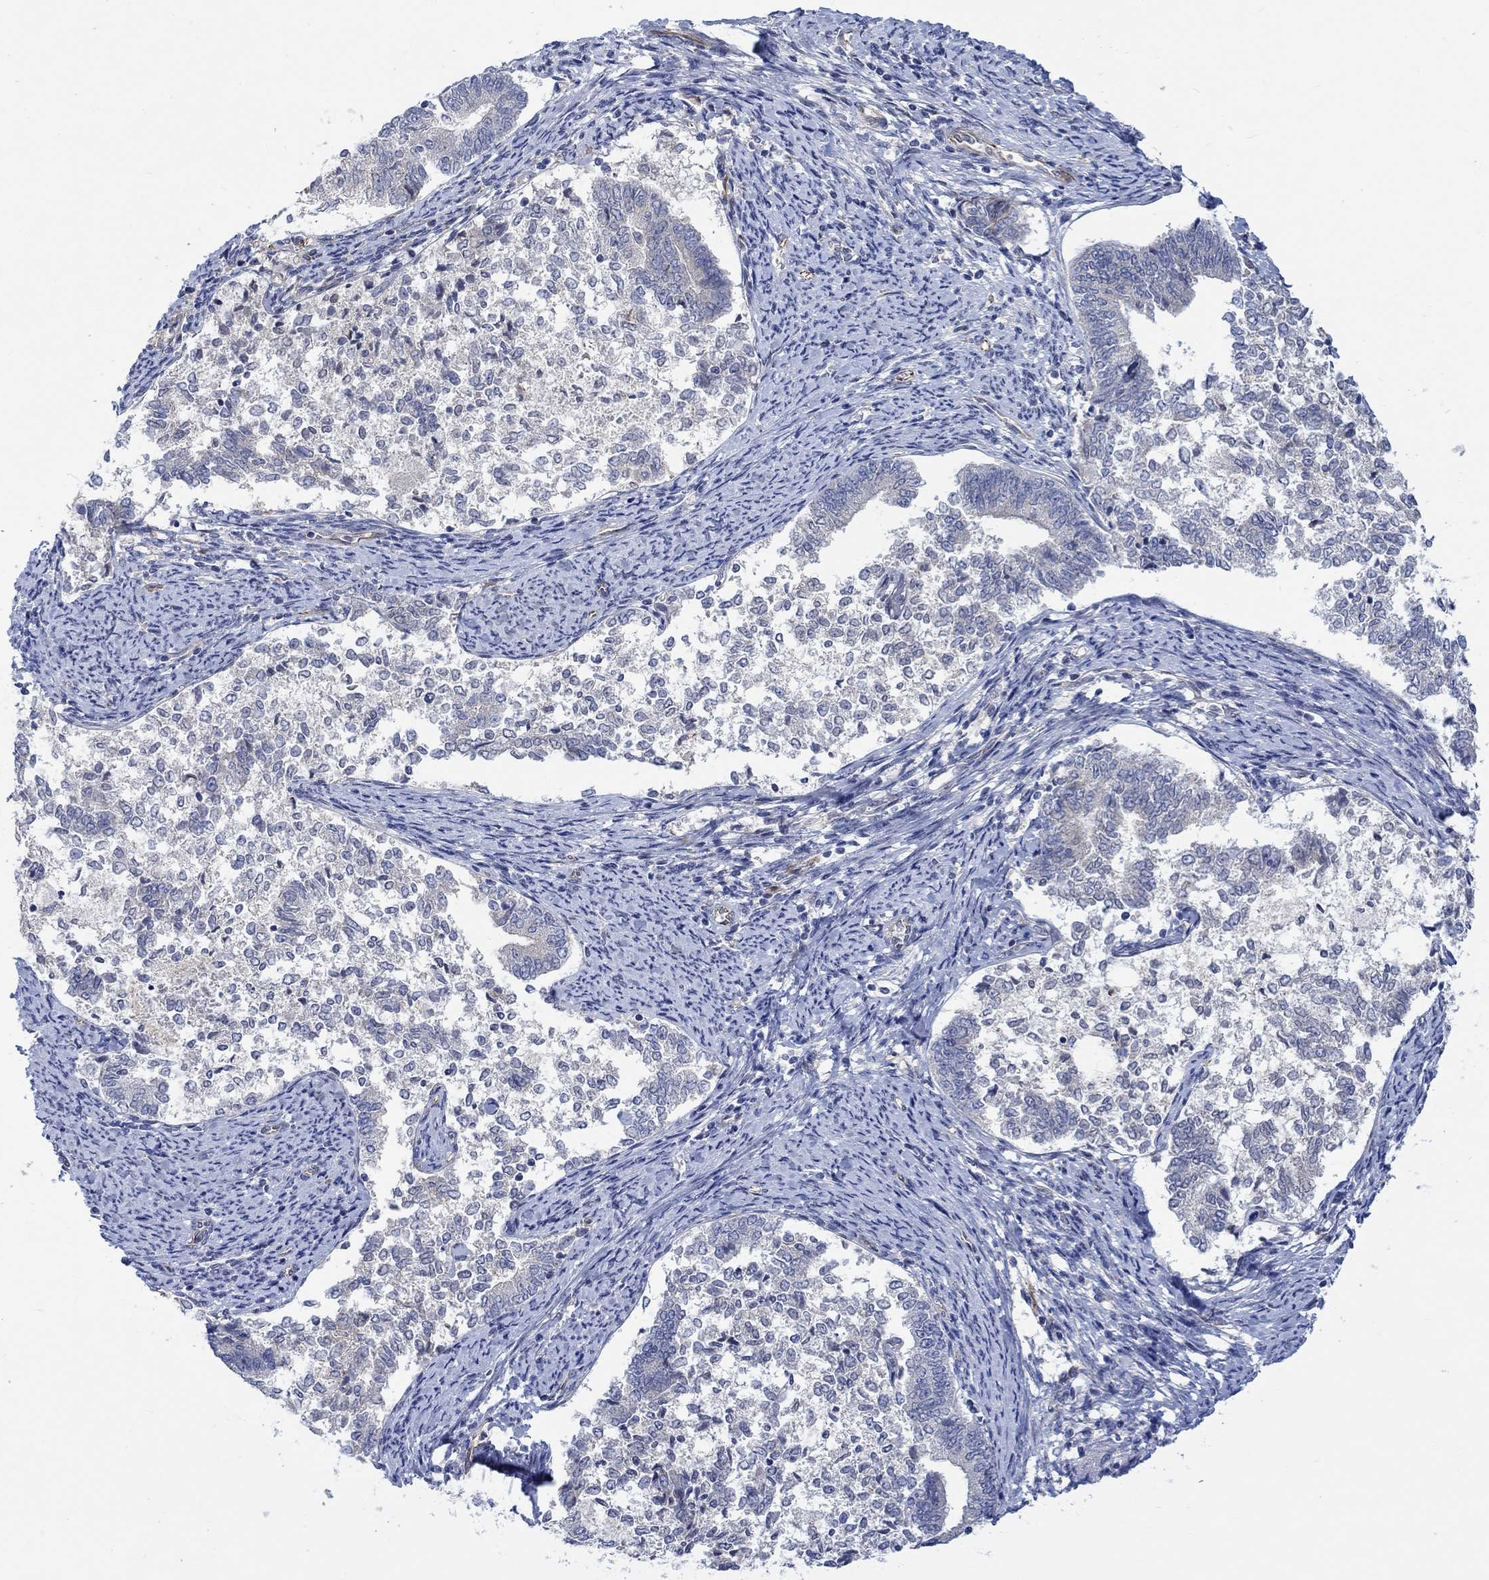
{"staining": {"intensity": "negative", "quantity": "none", "location": "none"}, "tissue": "endometrial cancer", "cell_type": "Tumor cells", "image_type": "cancer", "snomed": [{"axis": "morphology", "description": "Adenocarcinoma, NOS"}, {"axis": "topography", "description": "Endometrium"}], "caption": "Tumor cells are negative for brown protein staining in endometrial adenocarcinoma. The staining was performed using DAB to visualize the protein expression in brown, while the nuclei were stained in blue with hematoxylin (Magnification: 20x).", "gene": "CAMK1D", "patient": {"sex": "female", "age": 65}}